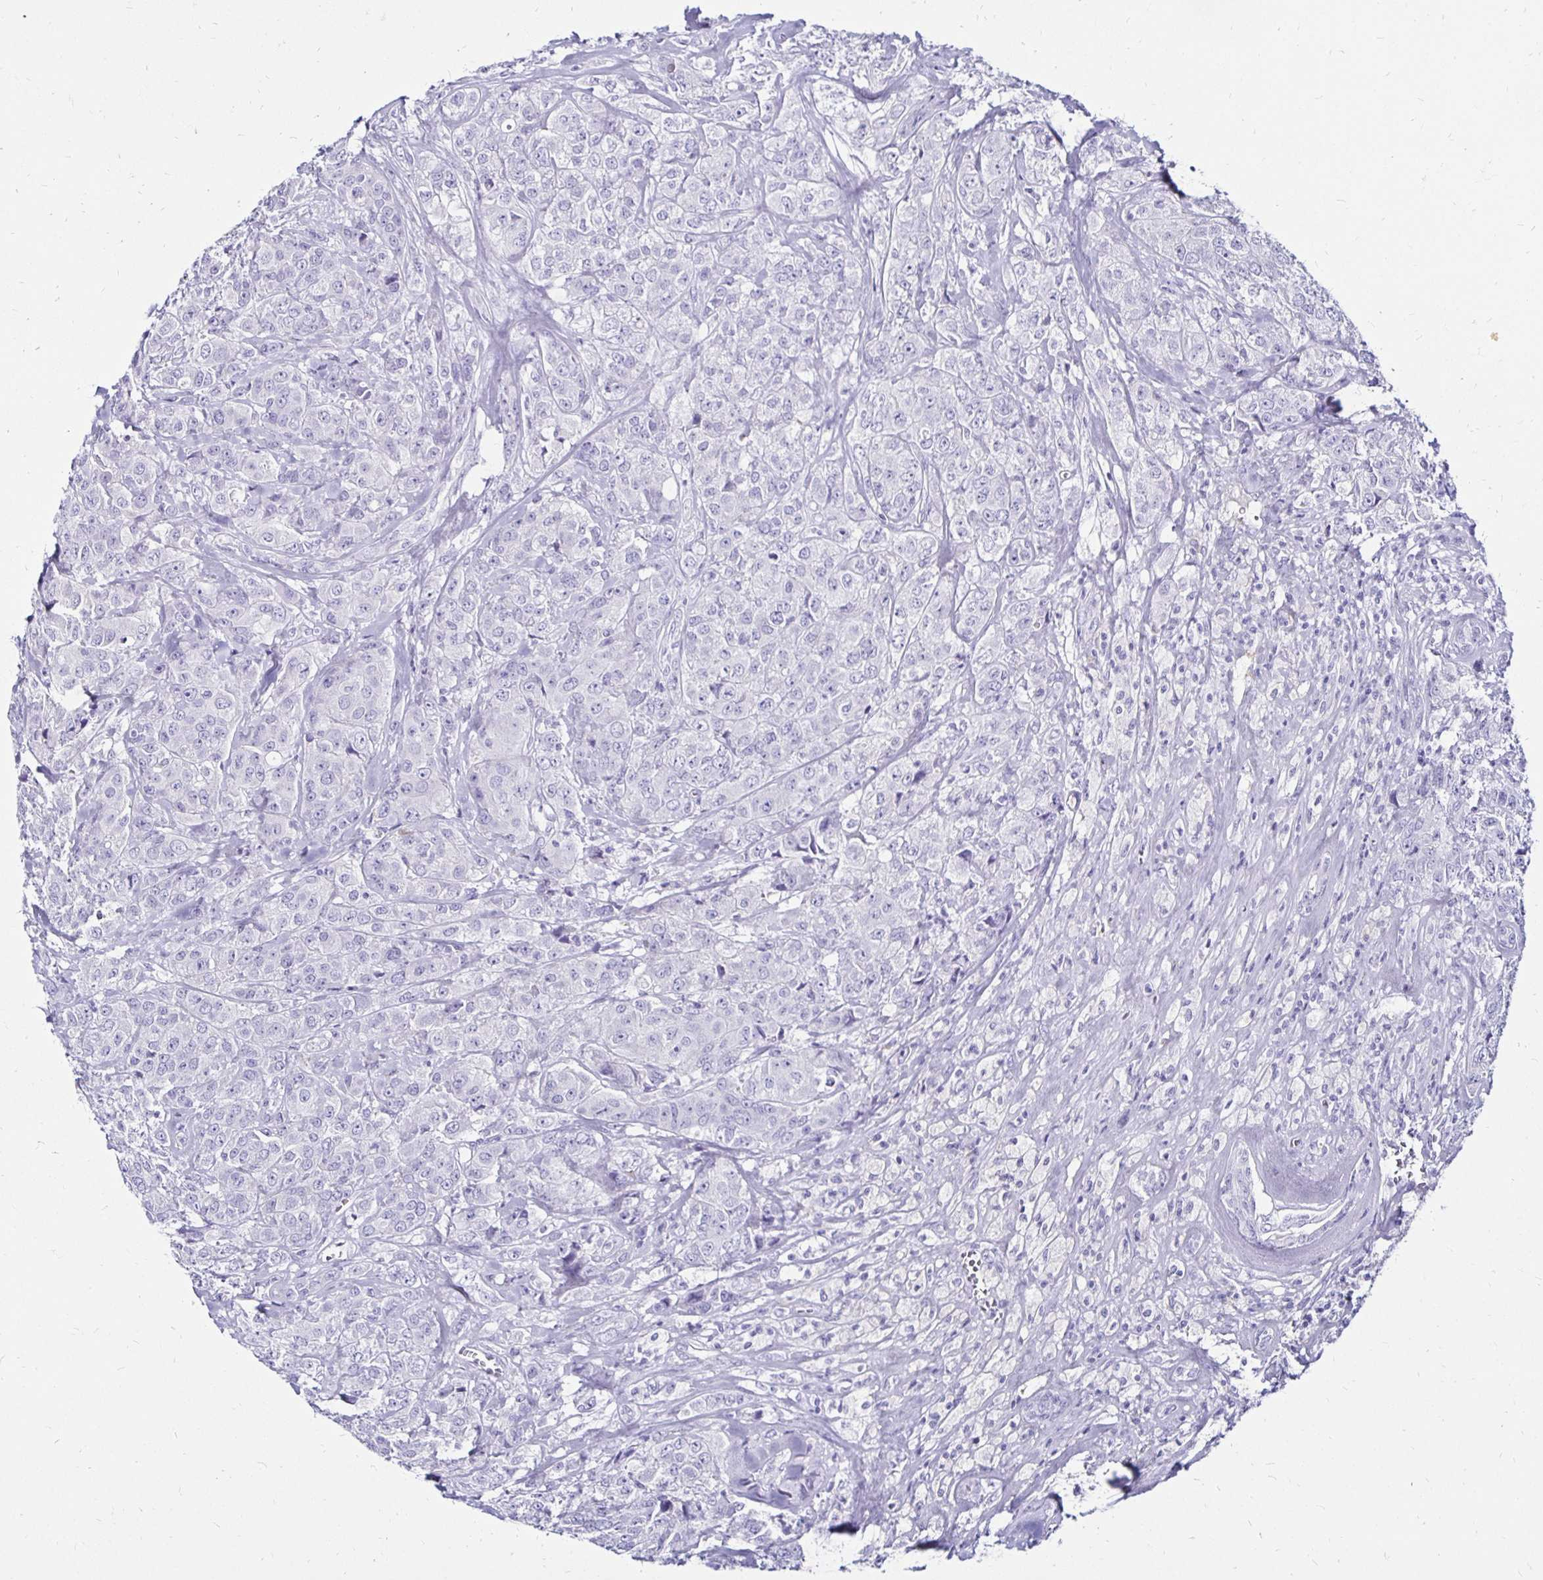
{"staining": {"intensity": "negative", "quantity": "none", "location": "none"}, "tissue": "breast cancer", "cell_type": "Tumor cells", "image_type": "cancer", "snomed": [{"axis": "morphology", "description": "Normal tissue, NOS"}, {"axis": "morphology", "description": "Duct carcinoma"}, {"axis": "topography", "description": "Breast"}], "caption": "Protein analysis of intraductal carcinoma (breast) demonstrates no significant expression in tumor cells. (Immunohistochemistry, brightfield microscopy, high magnification).", "gene": "KCNT1", "patient": {"sex": "female", "age": 43}}